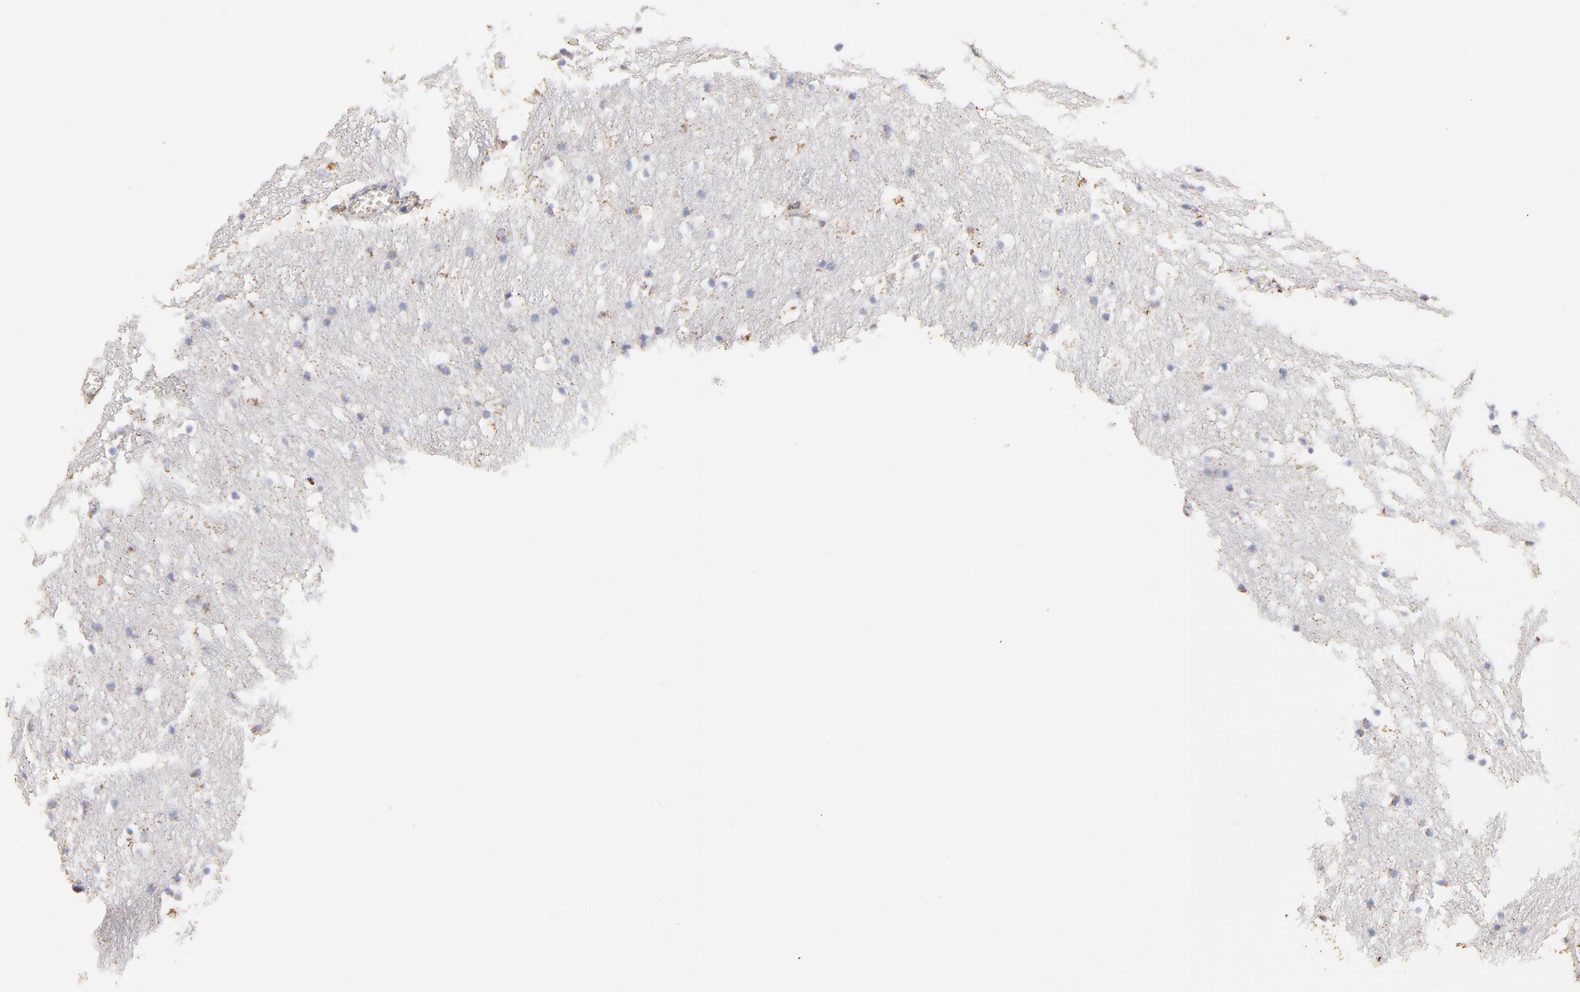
{"staining": {"intensity": "negative", "quantity": "none", "location": "none"}, "tissue": "caudate", "cell_type": "Glial cells", "image_type": "normal", "snomed": [{"axis": "morphology", "description": "Normal tissue, NOS"}, {"axis": "topography", "description": "Lateral ventricle wall"}], "caption": "IHC of normal human caudate shows no positivity in glial cells. Brightfield microscopy of IHC stained with DAB (3,3'-diaminobenzidine) (brown) and hematoxylin (blue), captured at high magnification.", "gene": "COX4I1", "patient": {"sex": "male", "age": 45}}